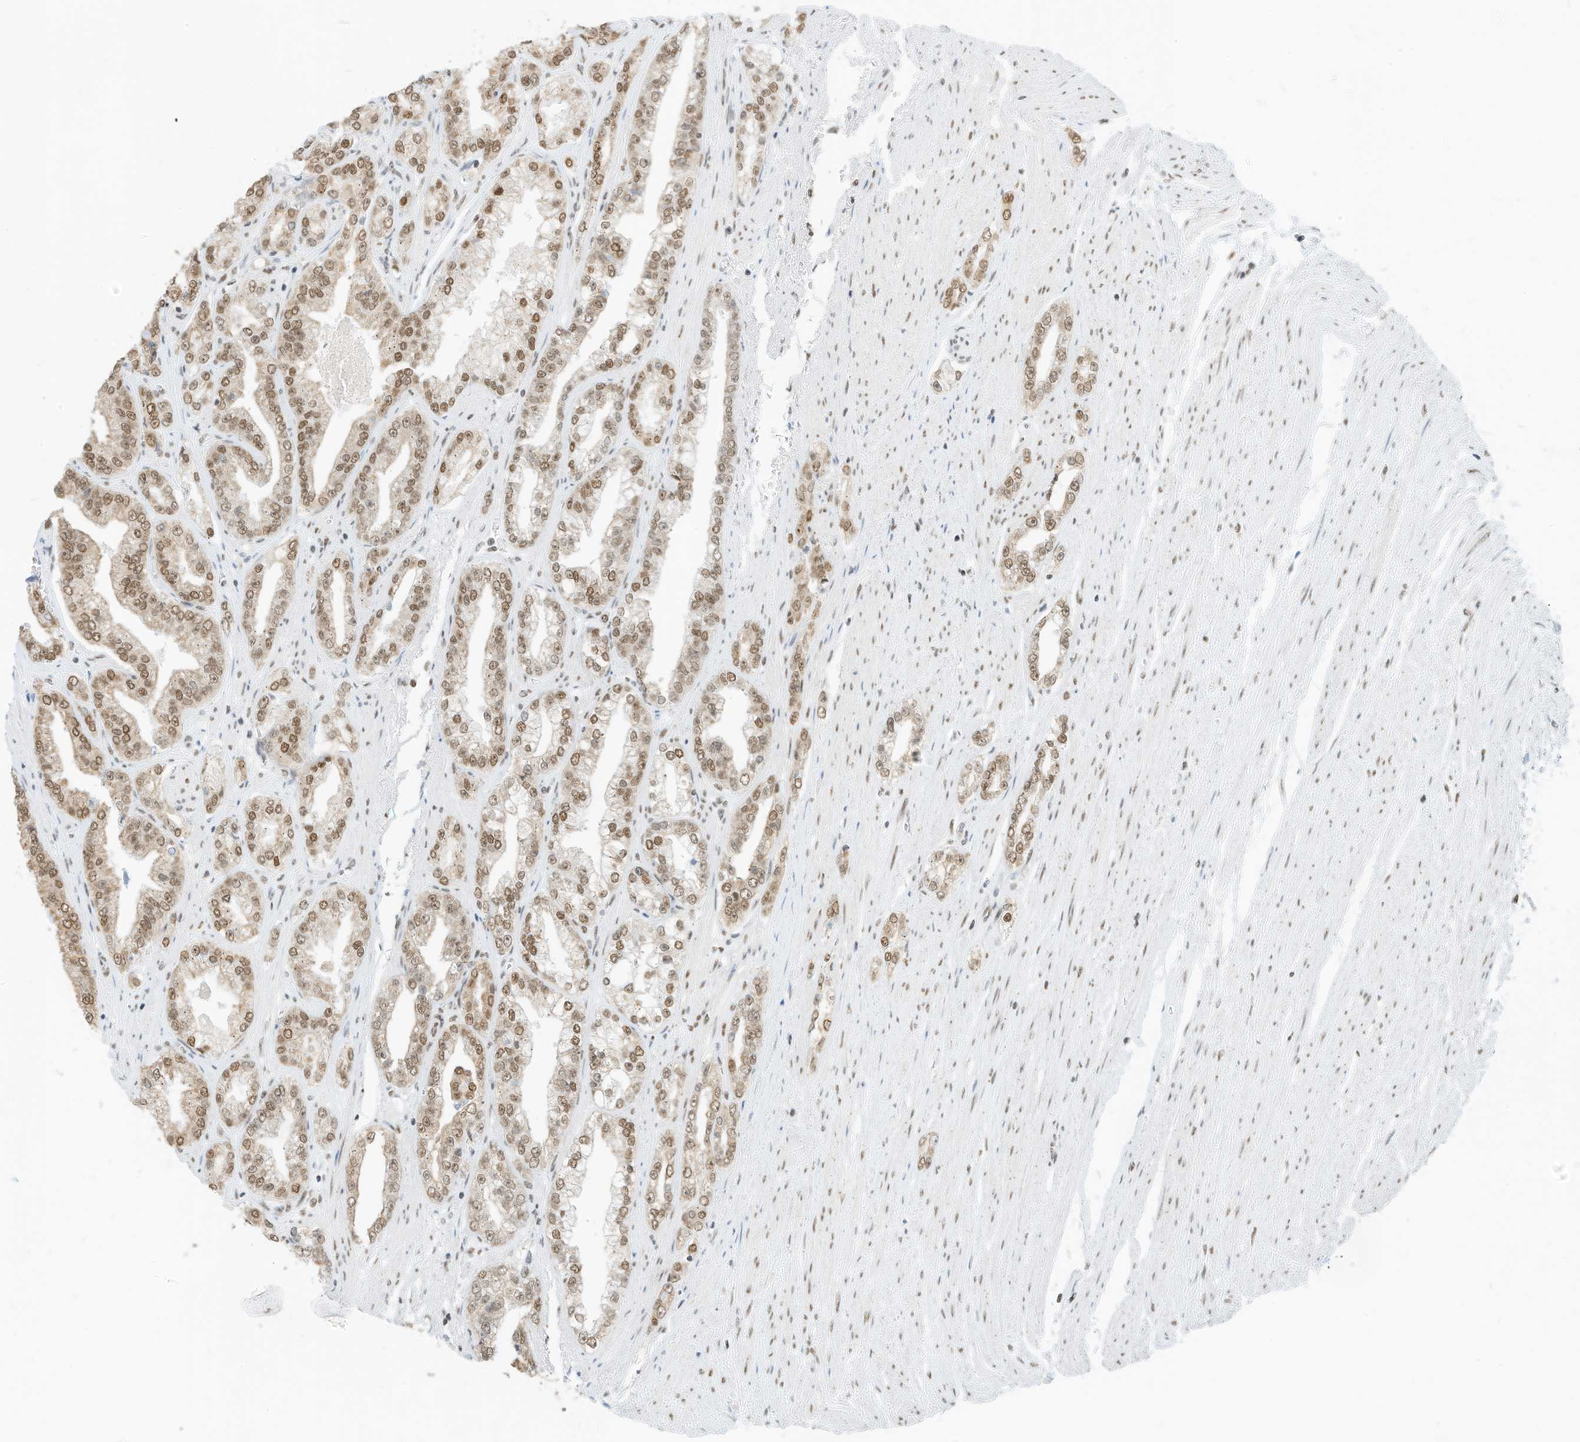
{"staining": {"intensity": "moderate", "quantity": ">75%", "location": "nuclear"}, "tissue": "prostate cancer", "cell_type": "Tumor cells", "image_type": "cancer", "snomed": [{"axis": "morphology", "description": "Adenocarcinoma, High grade"}, {"axis": "topography", "description": "Prostate"}], "caption": "An immunohistochemistry histopathology image of neoplastic tissue is shown. Protein staining in brown shows moderate nuclear positivity in high-grade adenocarcinoma (prostate) within tumor cells.", "gene": "SMARCA2", "patient": {"sex": "male", "age": 71}}